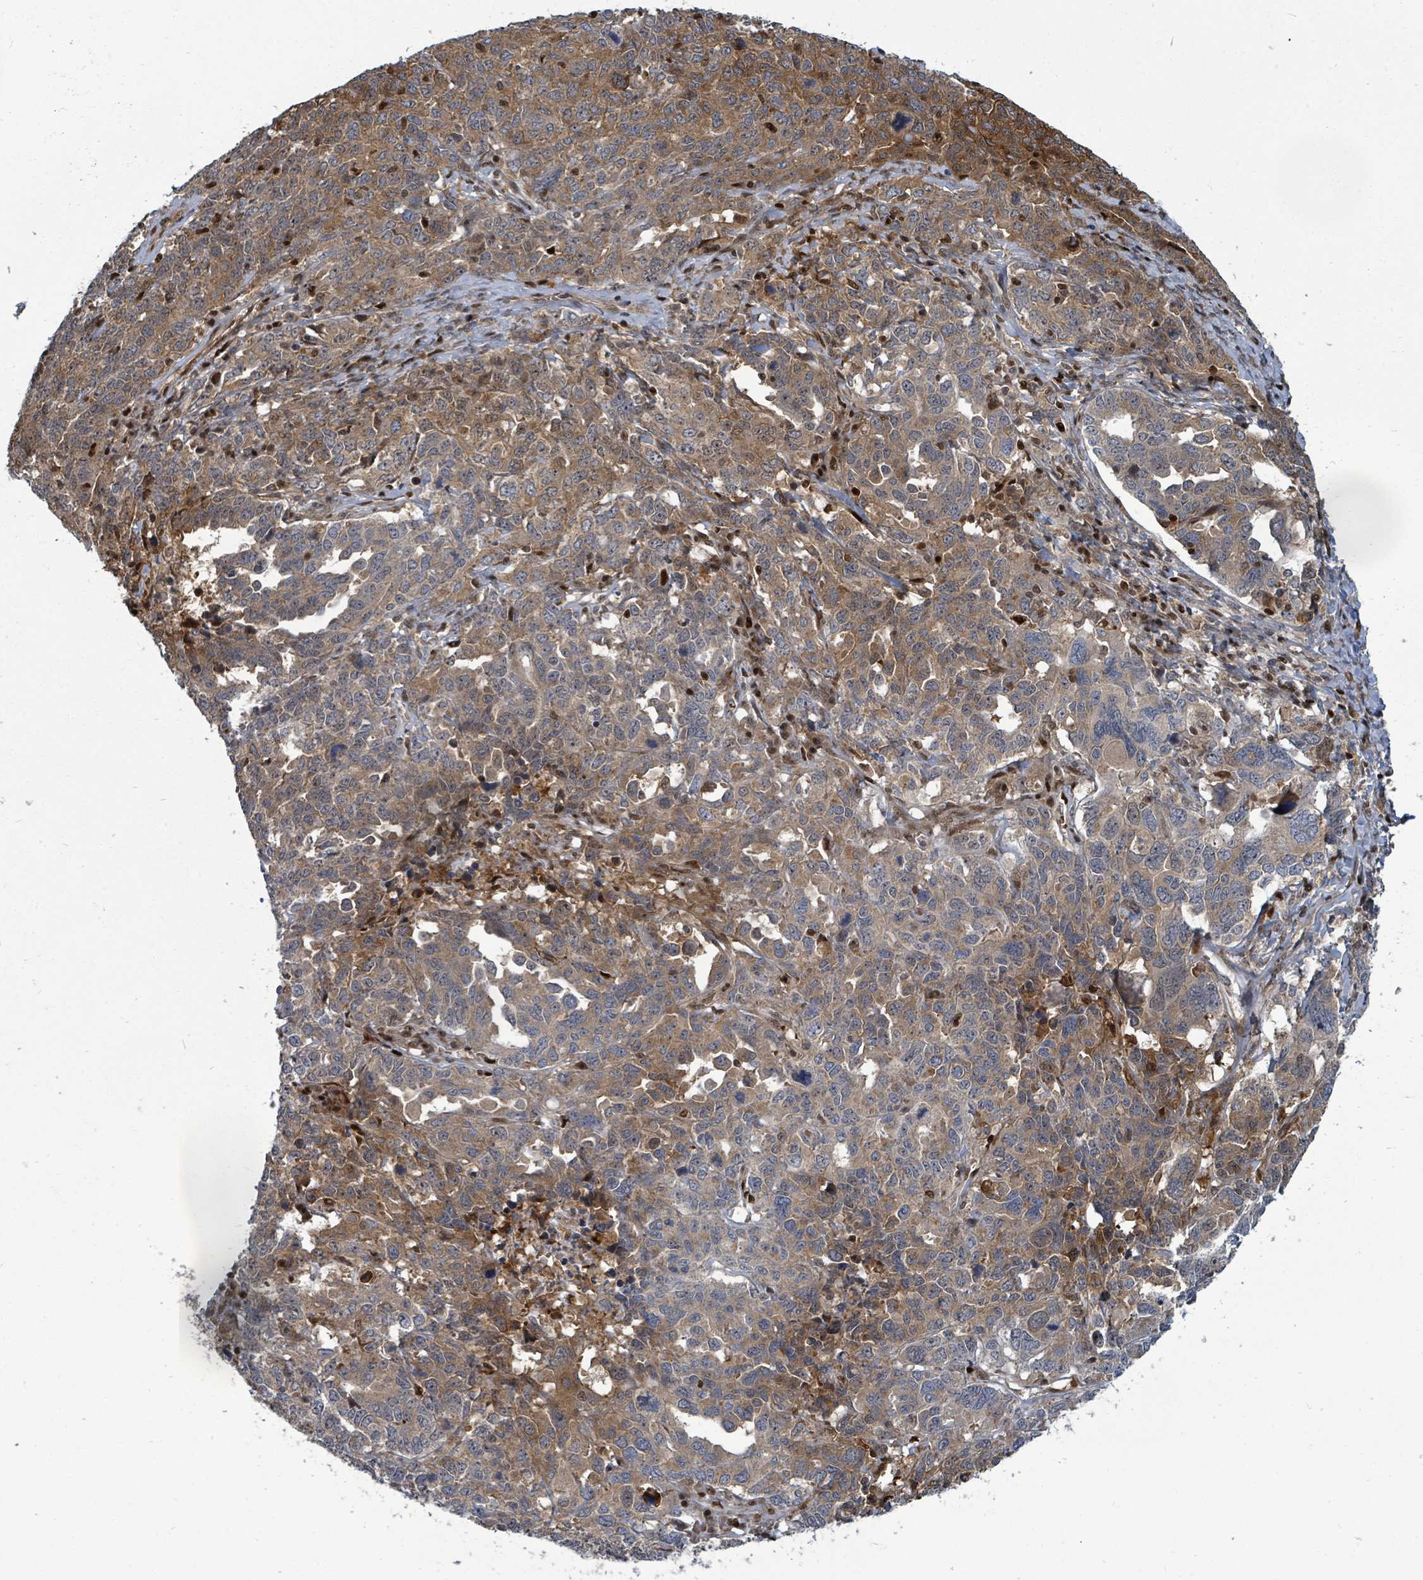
{"staining": {"intensity": "moderate", "quantity": "25%-75%", "location": "cytoplasmic/membranous"}, "tissue": "ovarian cancer", "cell_type": "Tumor cells", "image_type": "cancer", "snomed": [{"axis": "morphology", "description": "Carcinoma, endometroid"}, {"axis": "topography", "description": "Ovary"}], "caption": "Endometroid carcinoma (ovarian) stained with DAB immunohistochemistry (IHC) reveals medium levels of moderate cytoplasmic/membranous positivity in about 25%-75% of tumor cells. The protein of interest is shown in brown color, while the nuclei are stained blue.", "gene": "TRDMT1", "patient": {"sex": "female", "age": 62}}